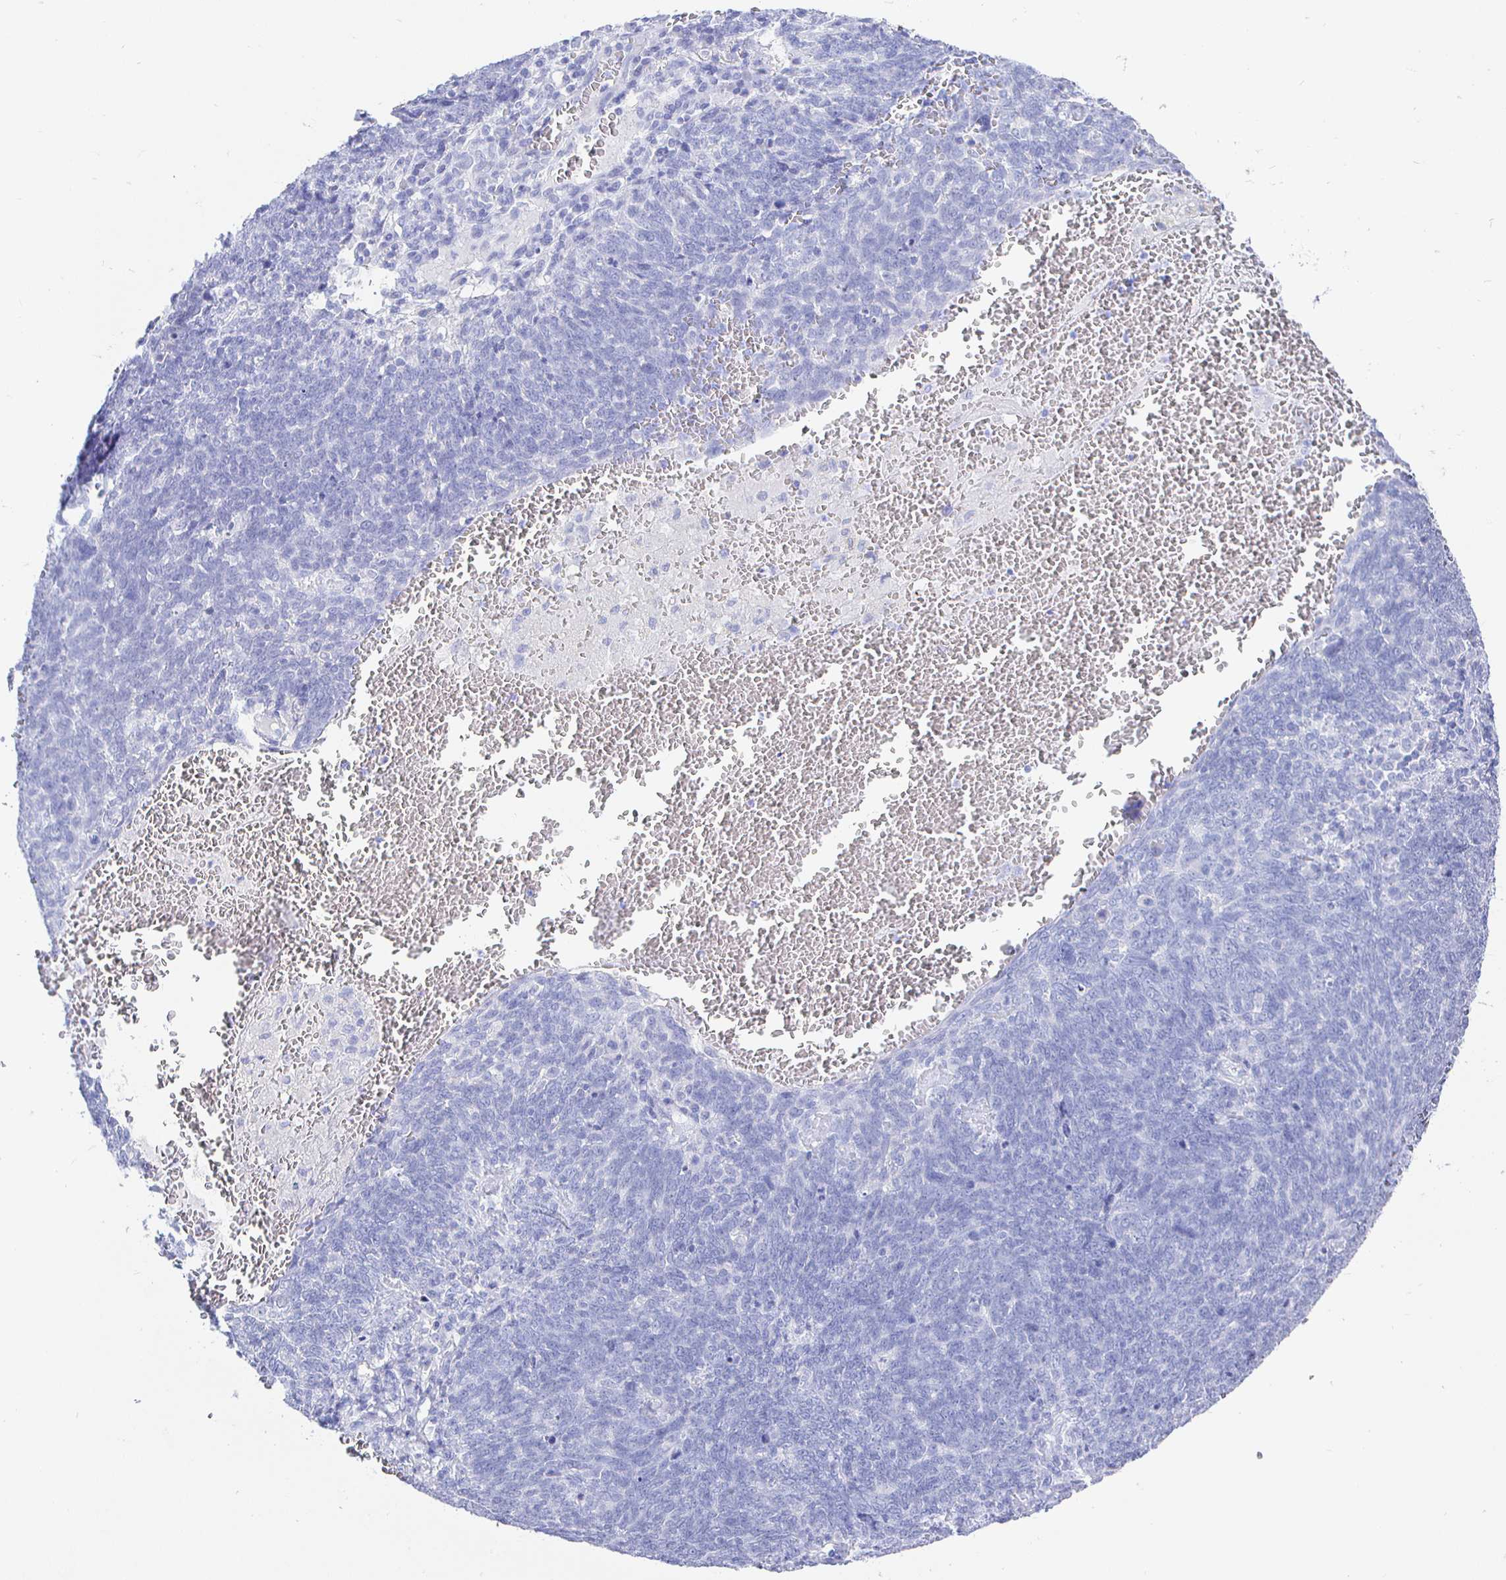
{"staining": {"intensity": "negative", "quantity": "none", "location": "none"}, "tissue": "lung cancer", "cell_type": "Tumor cells", "image_type": "cancer", "snomed": [{"axis": "morphology", "description": "Squamous cell carcinoma, NOS"}, {"axis": "topography", "description": "Lung"}], "caption": "Human lung cancer stained for a protein using immunohistochemistry displays no staining in tumor cells.", "gene": "CLCA1", "patient": {"sex": "female", "age": 72}}